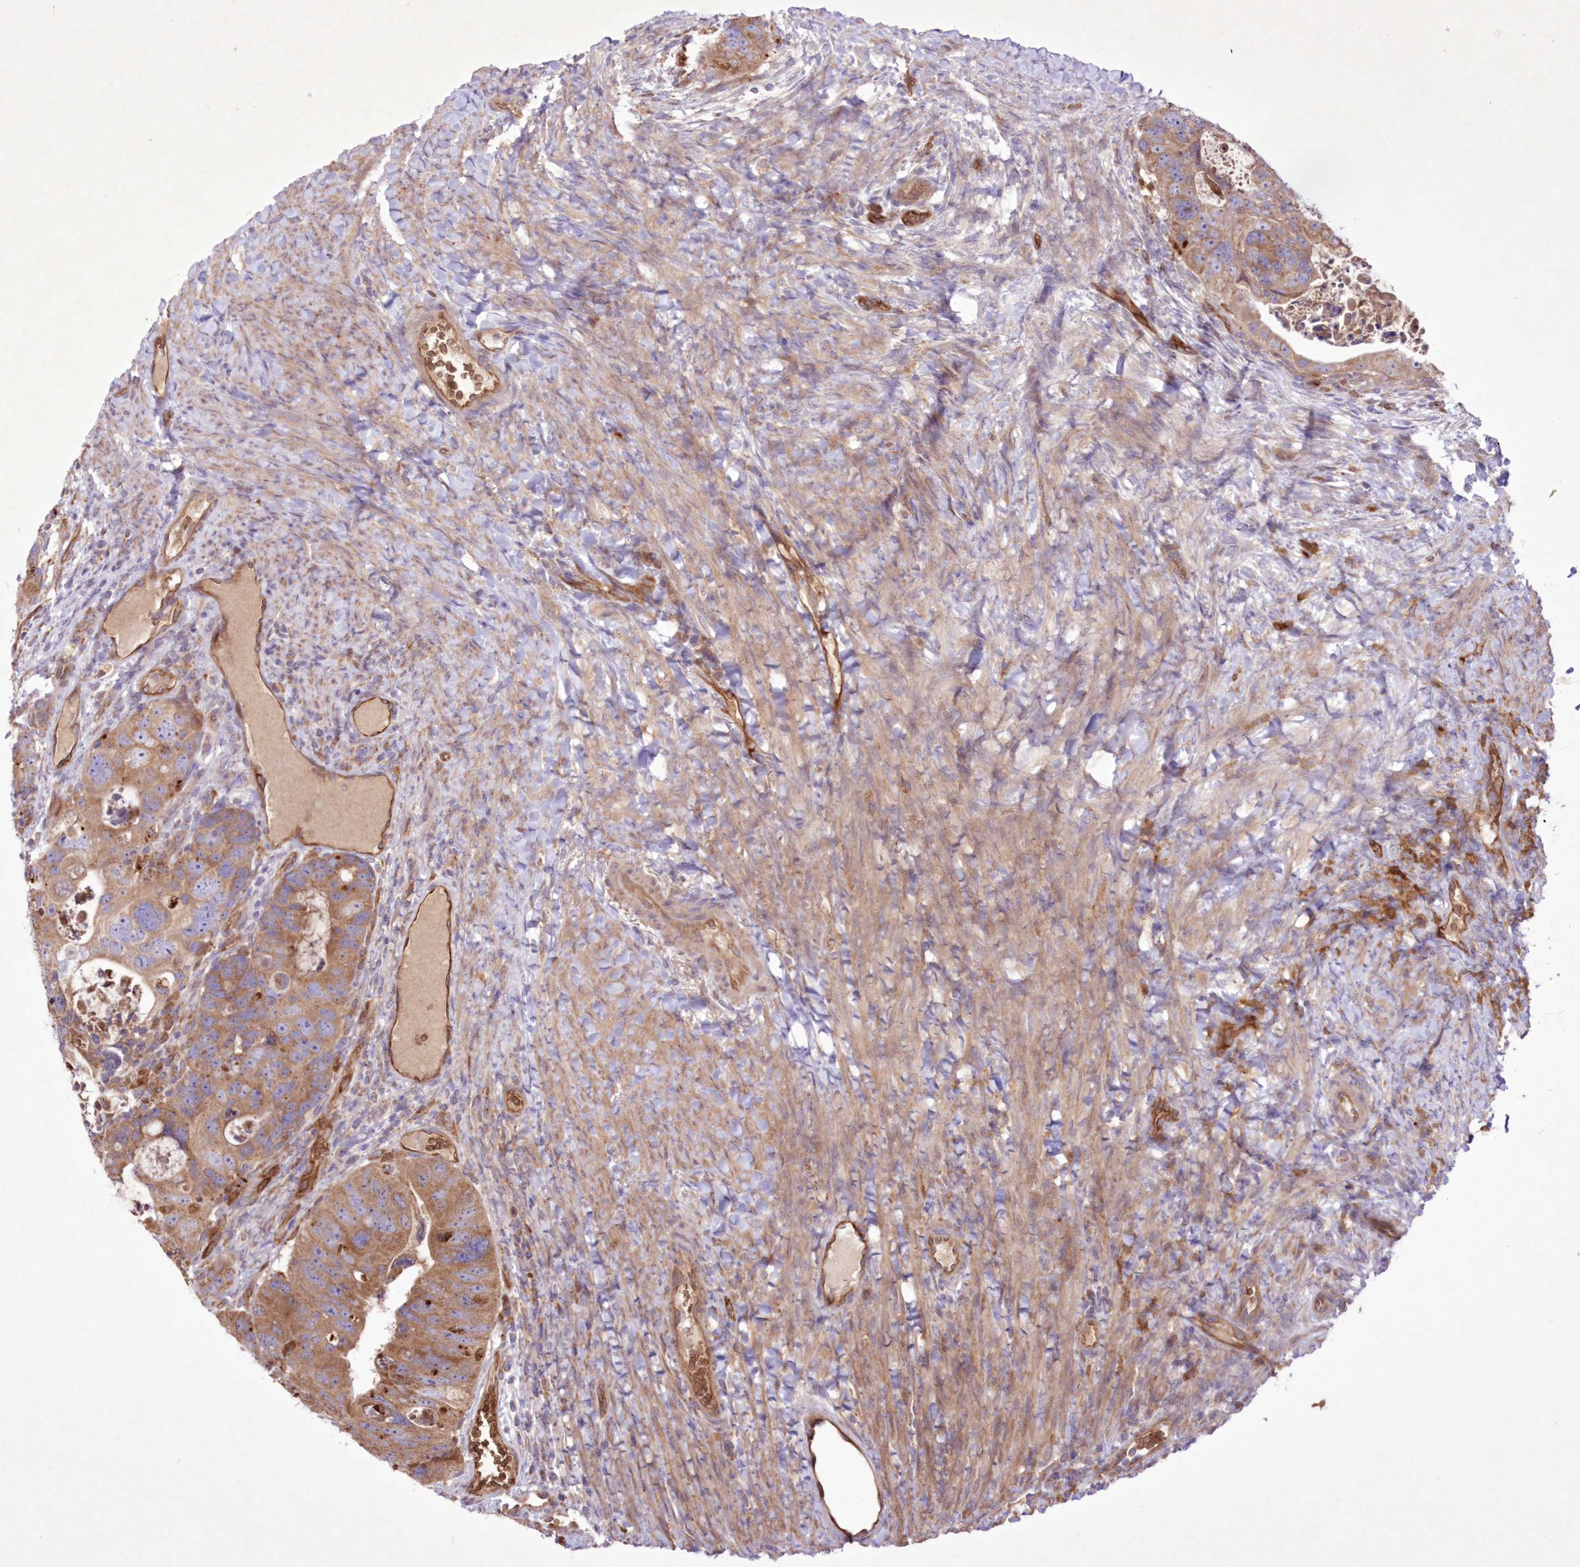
{"staining": {"intensity": "moderate", "quantity": ">75%", "location": "cytoplasmic/membranous"}, "tissue": "colorectal cancer", "cell_type": "Tumor cells", "image_type": "cancer", "snomed": [{"axis": "morphology", "description": "Adenocarcinoma, NOS"}, {"axis": "topography", "description": "Rectum"}], "caption": "Brown immunohistochemical staining in human colorectal cancer shows moderate cytoplasmic/membranous expression in about >75% of tumor cells.", "gene": "FCHO2", "patient": {"sex": "male", "age": 59}}